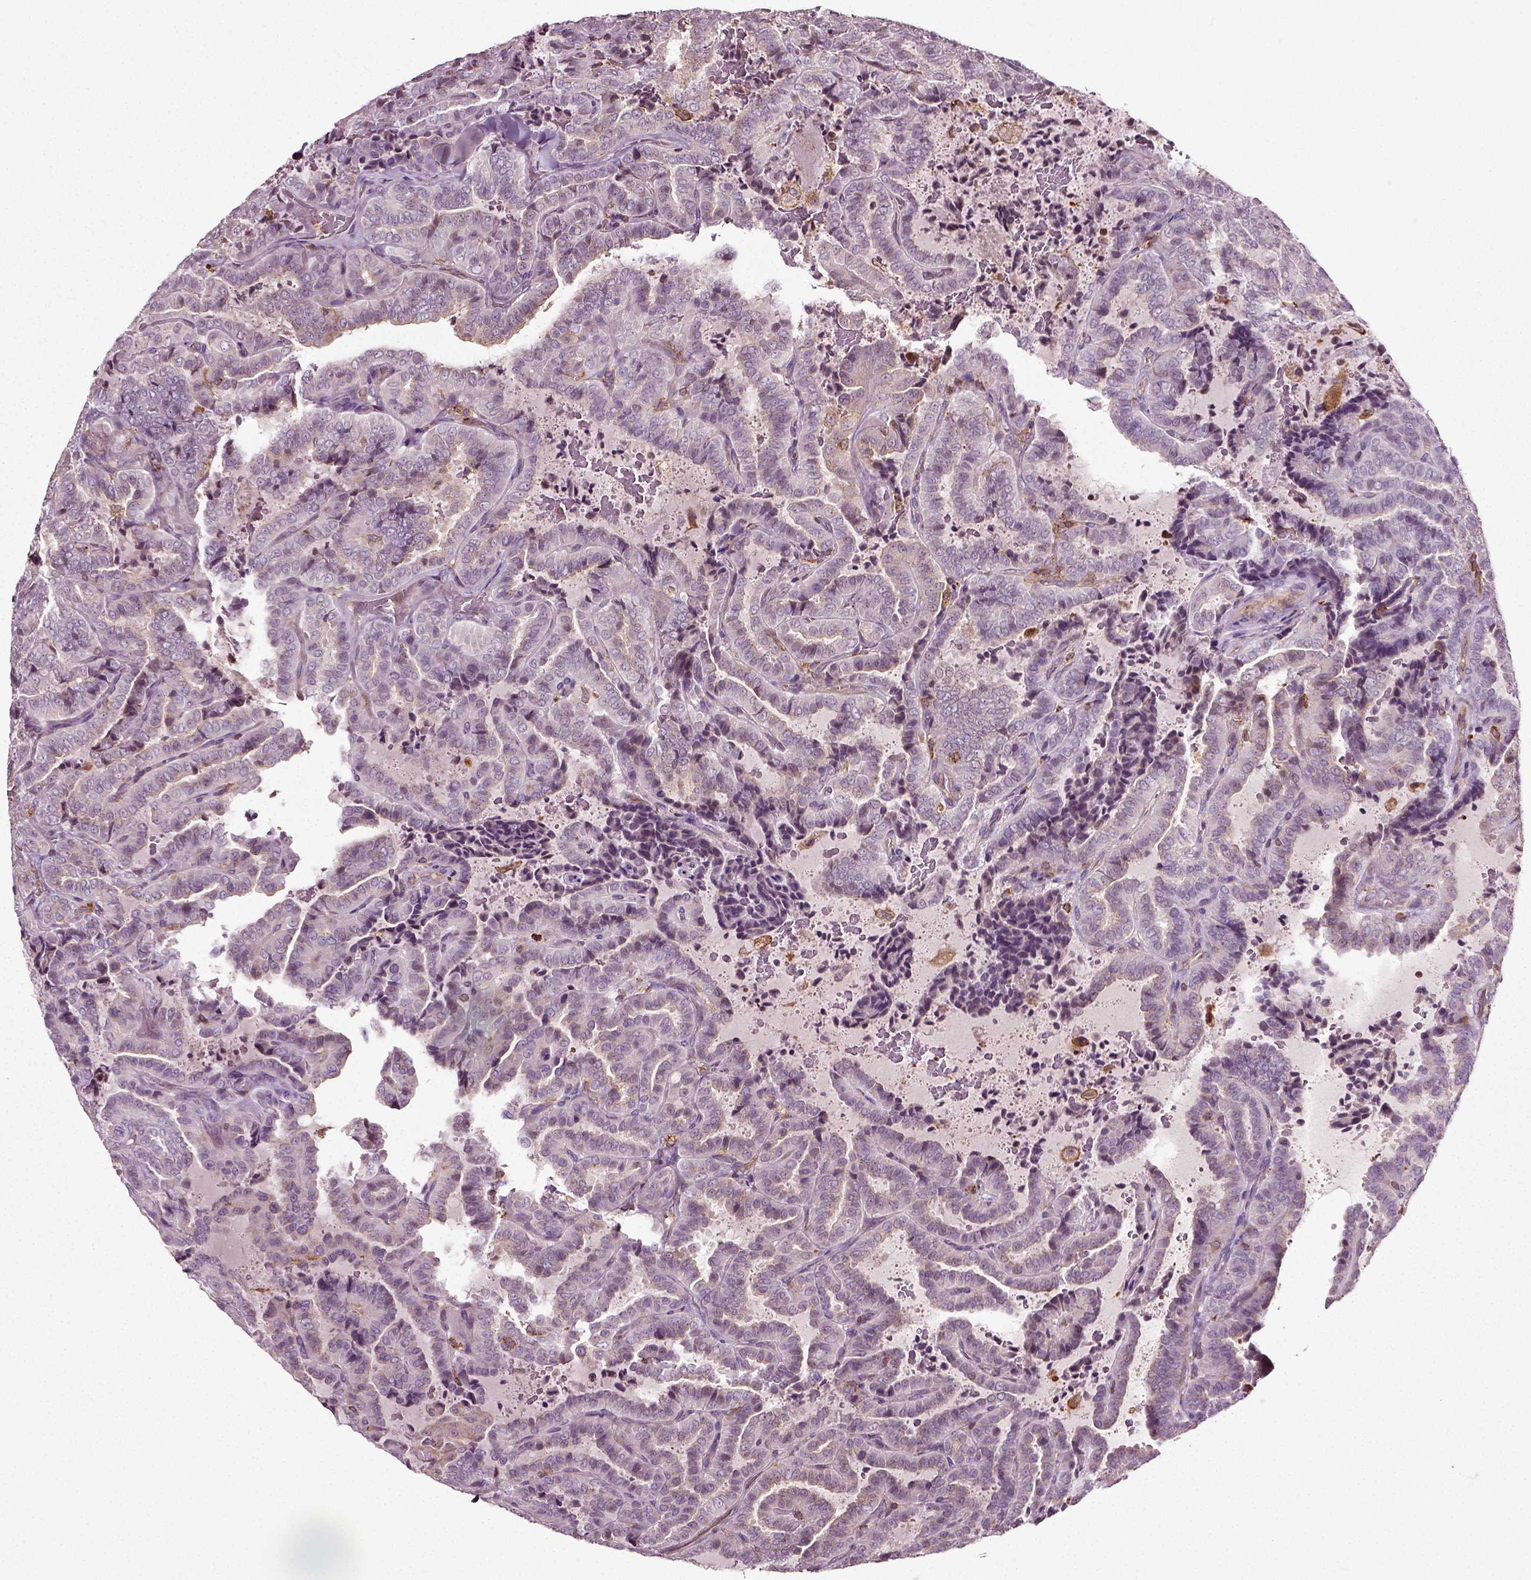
{"staining": {"intensity": "negative", "quantity": "none", "location": "none"}, "tissue": "thyroid cancer", "cell_type": "Tumor cells", "image_type": "cancer", "snomed": [{"axis": "morphology", "description": "Papillary adenocarcinoma, NOS"}, {"axis": "topography", "description": "Thyroid gland"}], "caption": "There is no significant expression in tumor cells of papillary adenocarcinoma (thyroid).", "gene": "RHOF", "patient": {"sex": "female", "age": 39}}